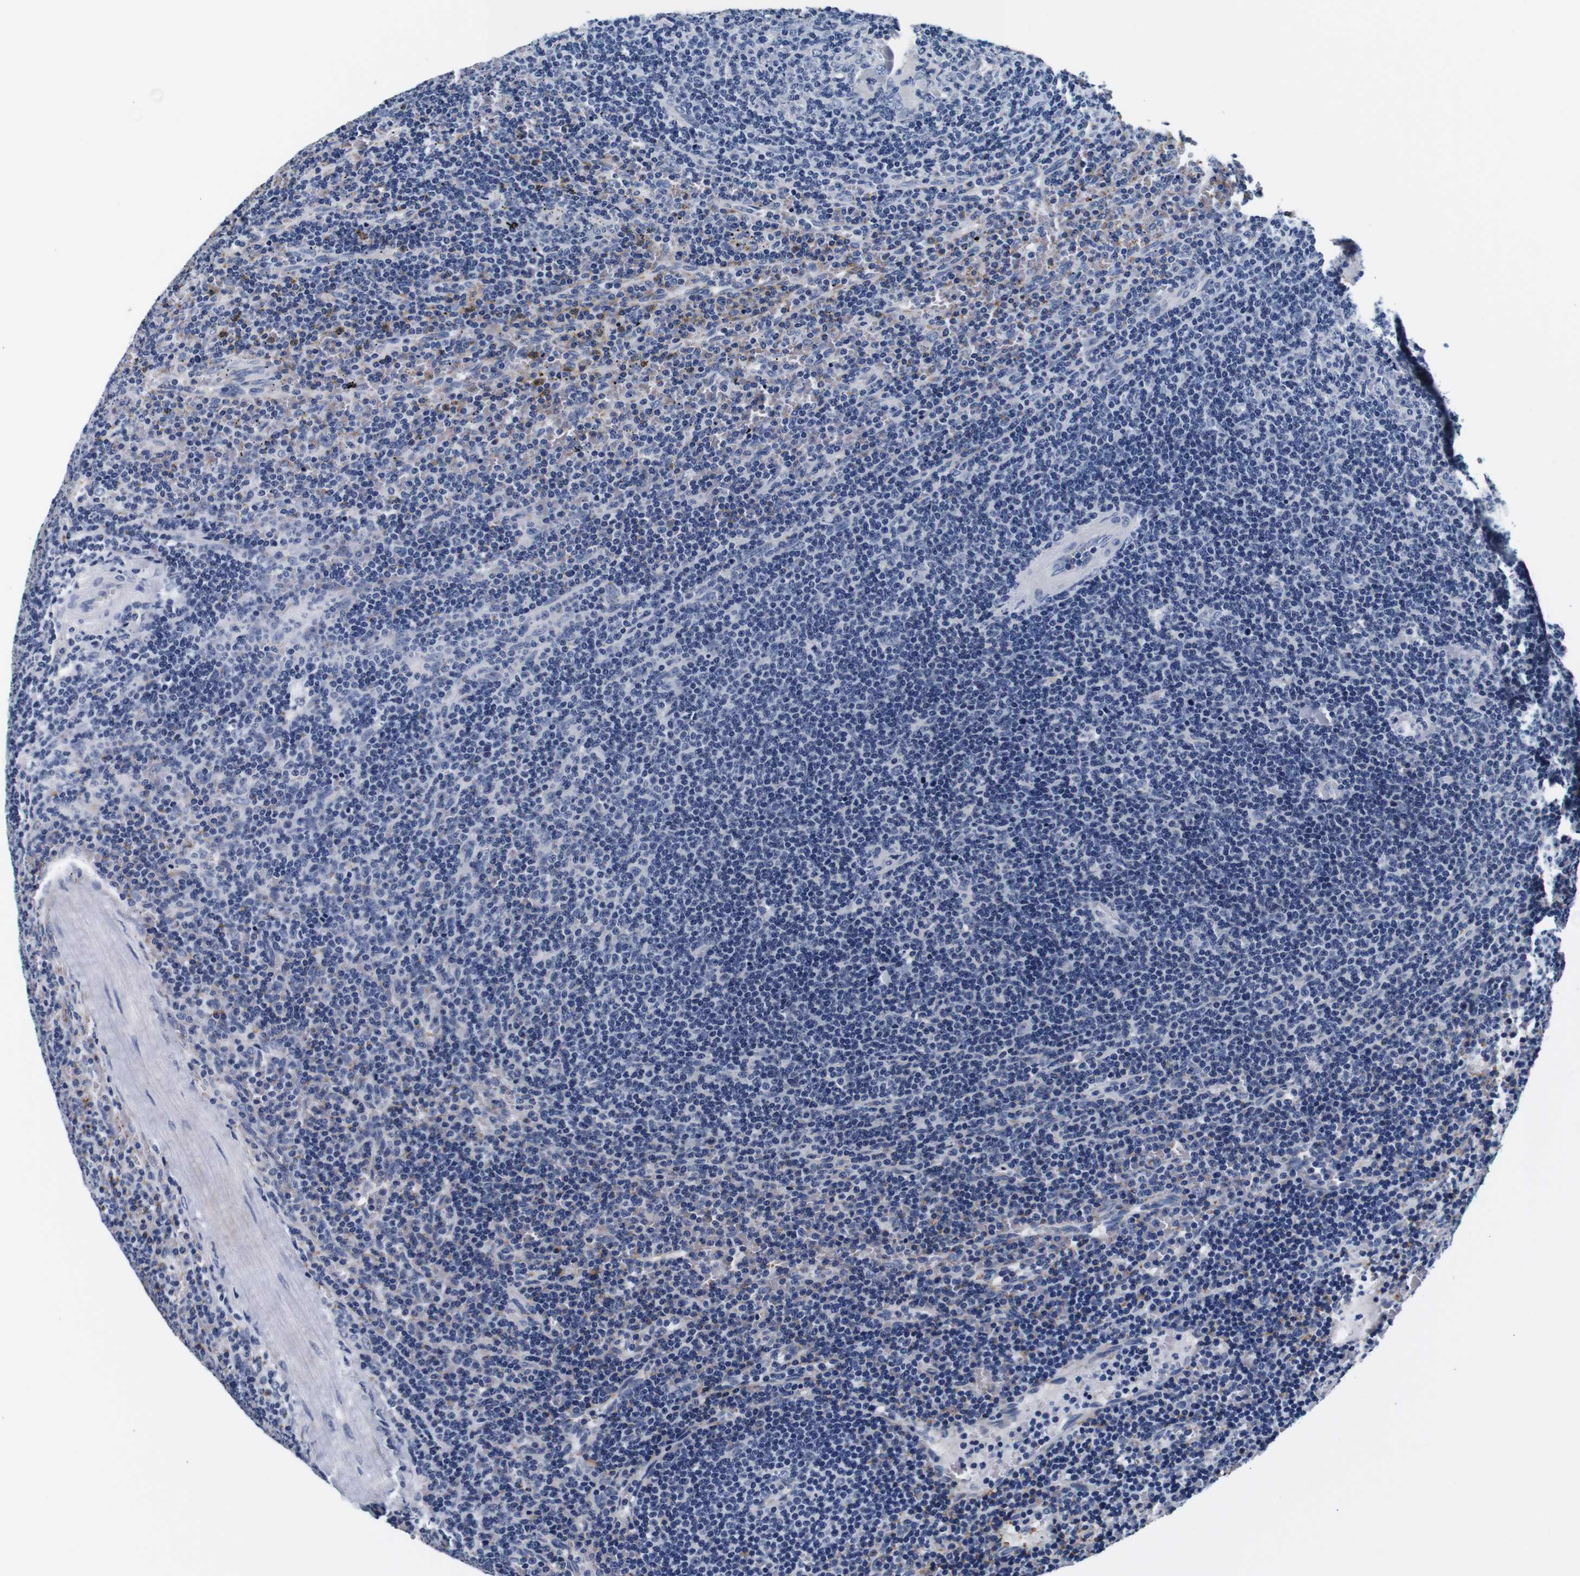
{"staining": {"intensity": "negative", "quantity": "none", "location": "none"}, "tissue": "lymphoma", "cell_type": "Tumor cells", "image_type": "cancer", "snomed": [{"axis": "morphology", "description": "Malignant lymphoma, non-Hodgkin's type, Low grade"}, {"axis": "topography", "description": "Spleen"}], "caption": "IHC of lymphoma demonstrates no staining in tumor cells.", "gene": "GP1BA", "patient": {"sex": "female", "age": 50}}